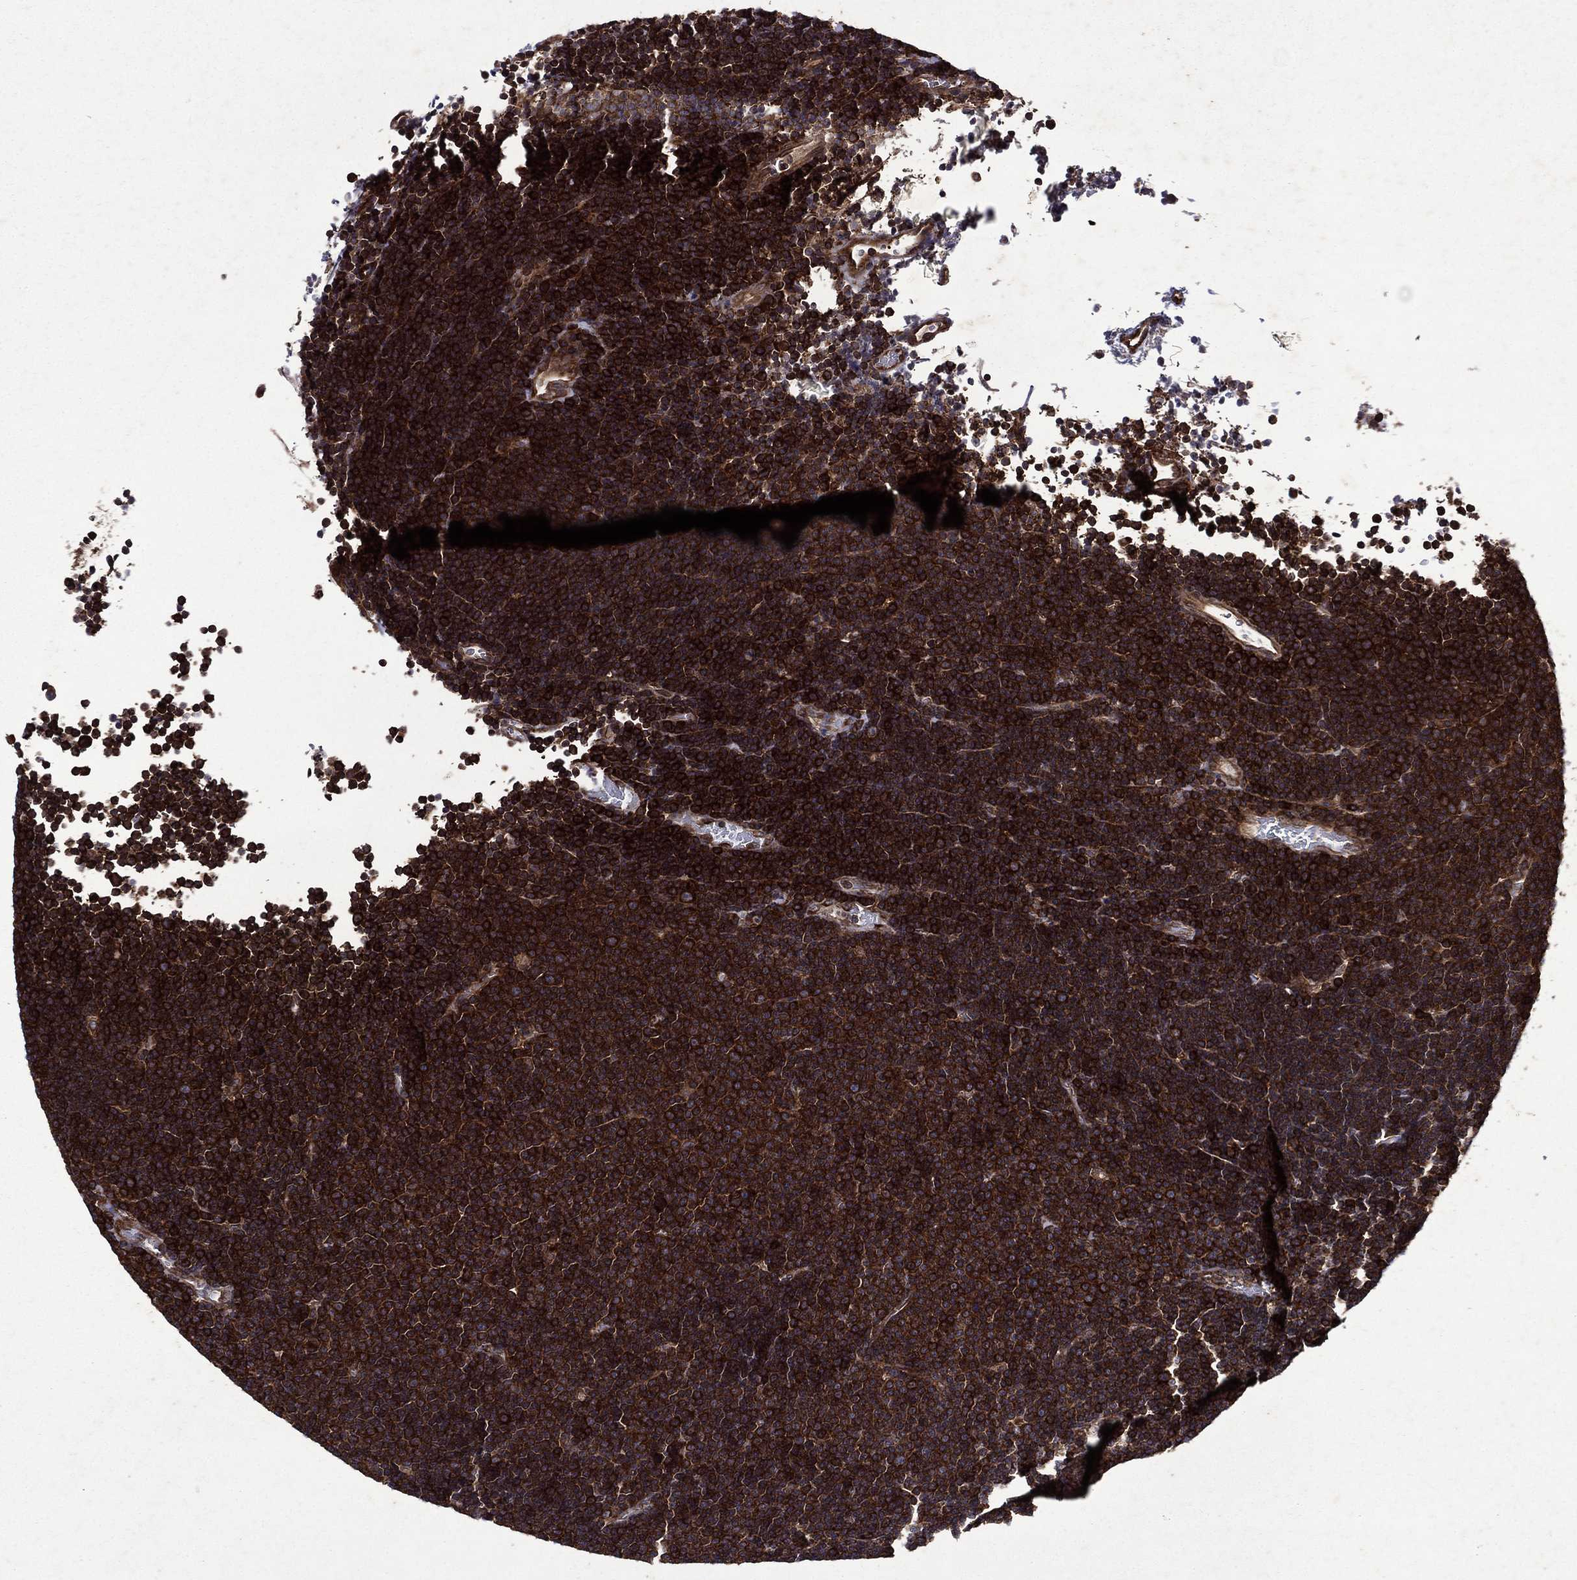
{"staining": {"intensity": "strong", "quantity": ">75%", "location": "cytoplasmic/membranous"}, "tissue": "lymphoma", "cell_type": "Tumor cells", "image_type": "cancer", "snomed": [{"axis": "morphology", "description": "Malignant lymphoma, non-Hodgkin's type, Low grade"}, {"axis": "topography", "description": "Brain"}], "caption": "Lymphoma was stained to show a protein in brown. There is high levels of strong cytoplasmic/membranous positivity in approximately >75% of tumor cells.", "gene": "EIF2B4", "patient": {"sex": "female", "age": 66}}